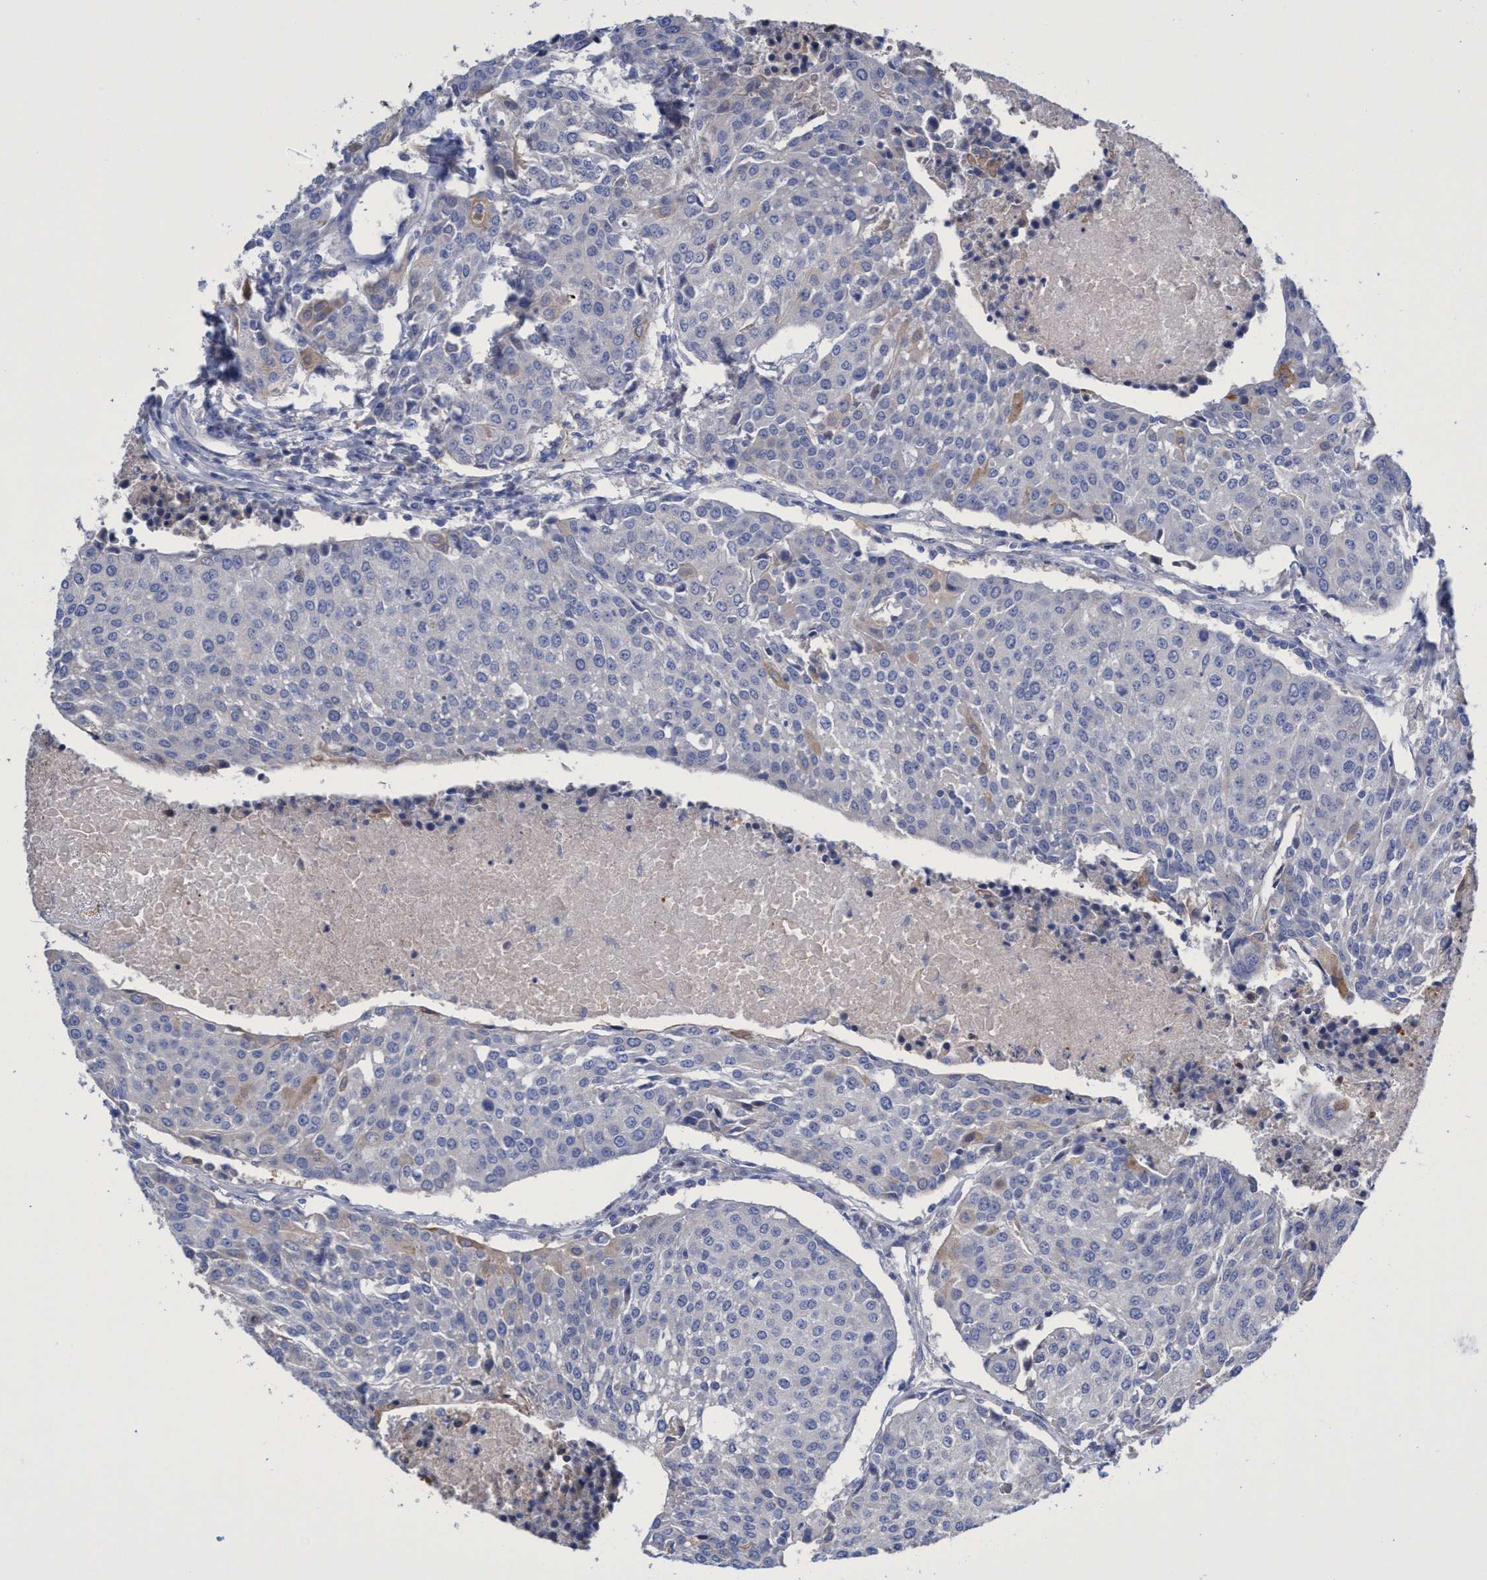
{"staining": {"intensity": "negative", "quantity": "none", "location": "none"}, "tissue": "urothelial cancer", "cell_type": "Tumor cells", "image_type": "cancer", "snomed": [{"axis": "morphology", "description": "Urothelial carcinoma, High grade"}, {"axis": "topography", "description": "Urinary bladder"}], "caption": "A high-resolution micrograph shows IHC staining of urothelial carcinoma (high-grade), which displays no significant positivity in tumor cells. The staining is performed using DAB brown chromogen with nuclei counter-stained in using hematoxylin.", "gene": "SVEP1", "patient": {"sex": "female", "age": 85}}